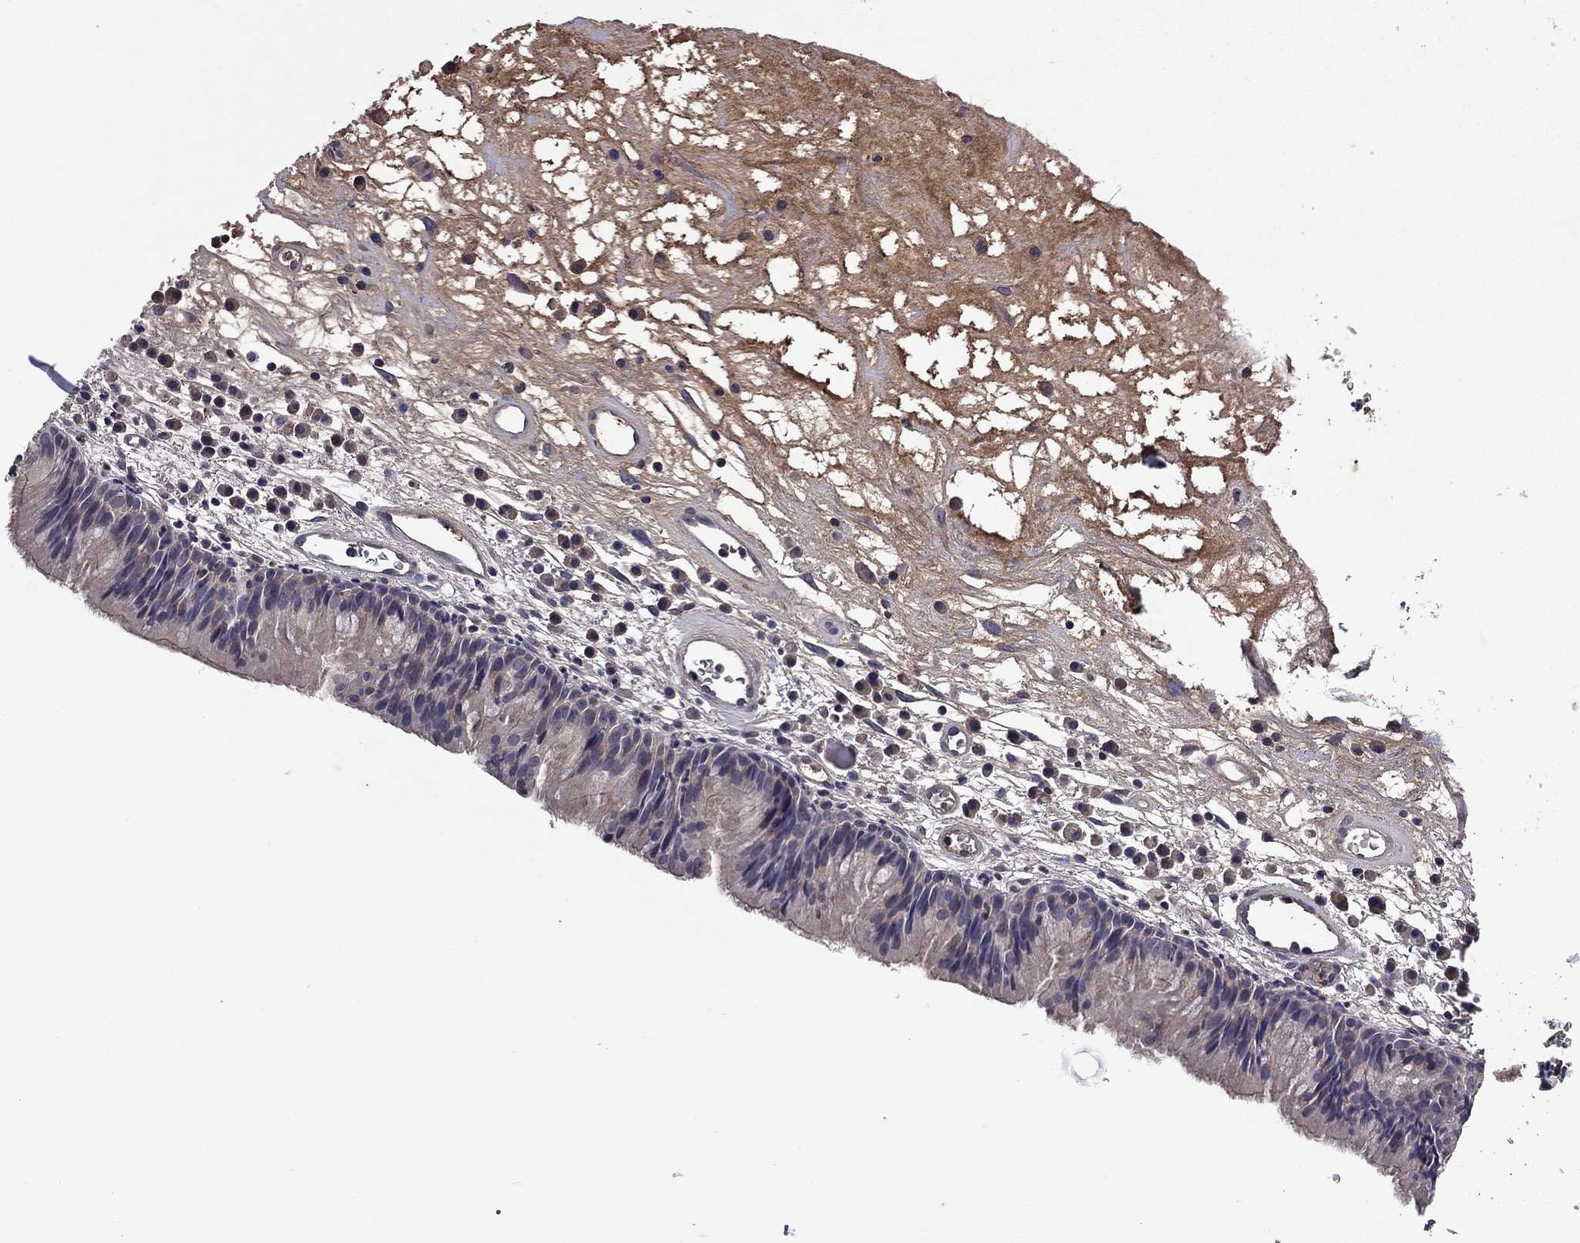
{"staining": {"intensity": "negative", "quantity": "none", "location": "none"}, "tissue": "nasopharynx", "cell_type": "Respiratory epithelial cells", "image_type": "normal", "snomed": [{"axis": "morphology", "description": "Normal tissue, NOS"}, {"axis": "topography", "description": "Nasopharynx"}], "caption": "The histopathology image displays no significant staining in respiratory epithelial cells of nasopharynx. The staining is performed using DAB (3,3'-diaminobenzidine) brown chromogen with nuclei counter-stained in using hematoxylin.", "gene": "PROS1", "patient": {"sex": "male", "age": 69}}